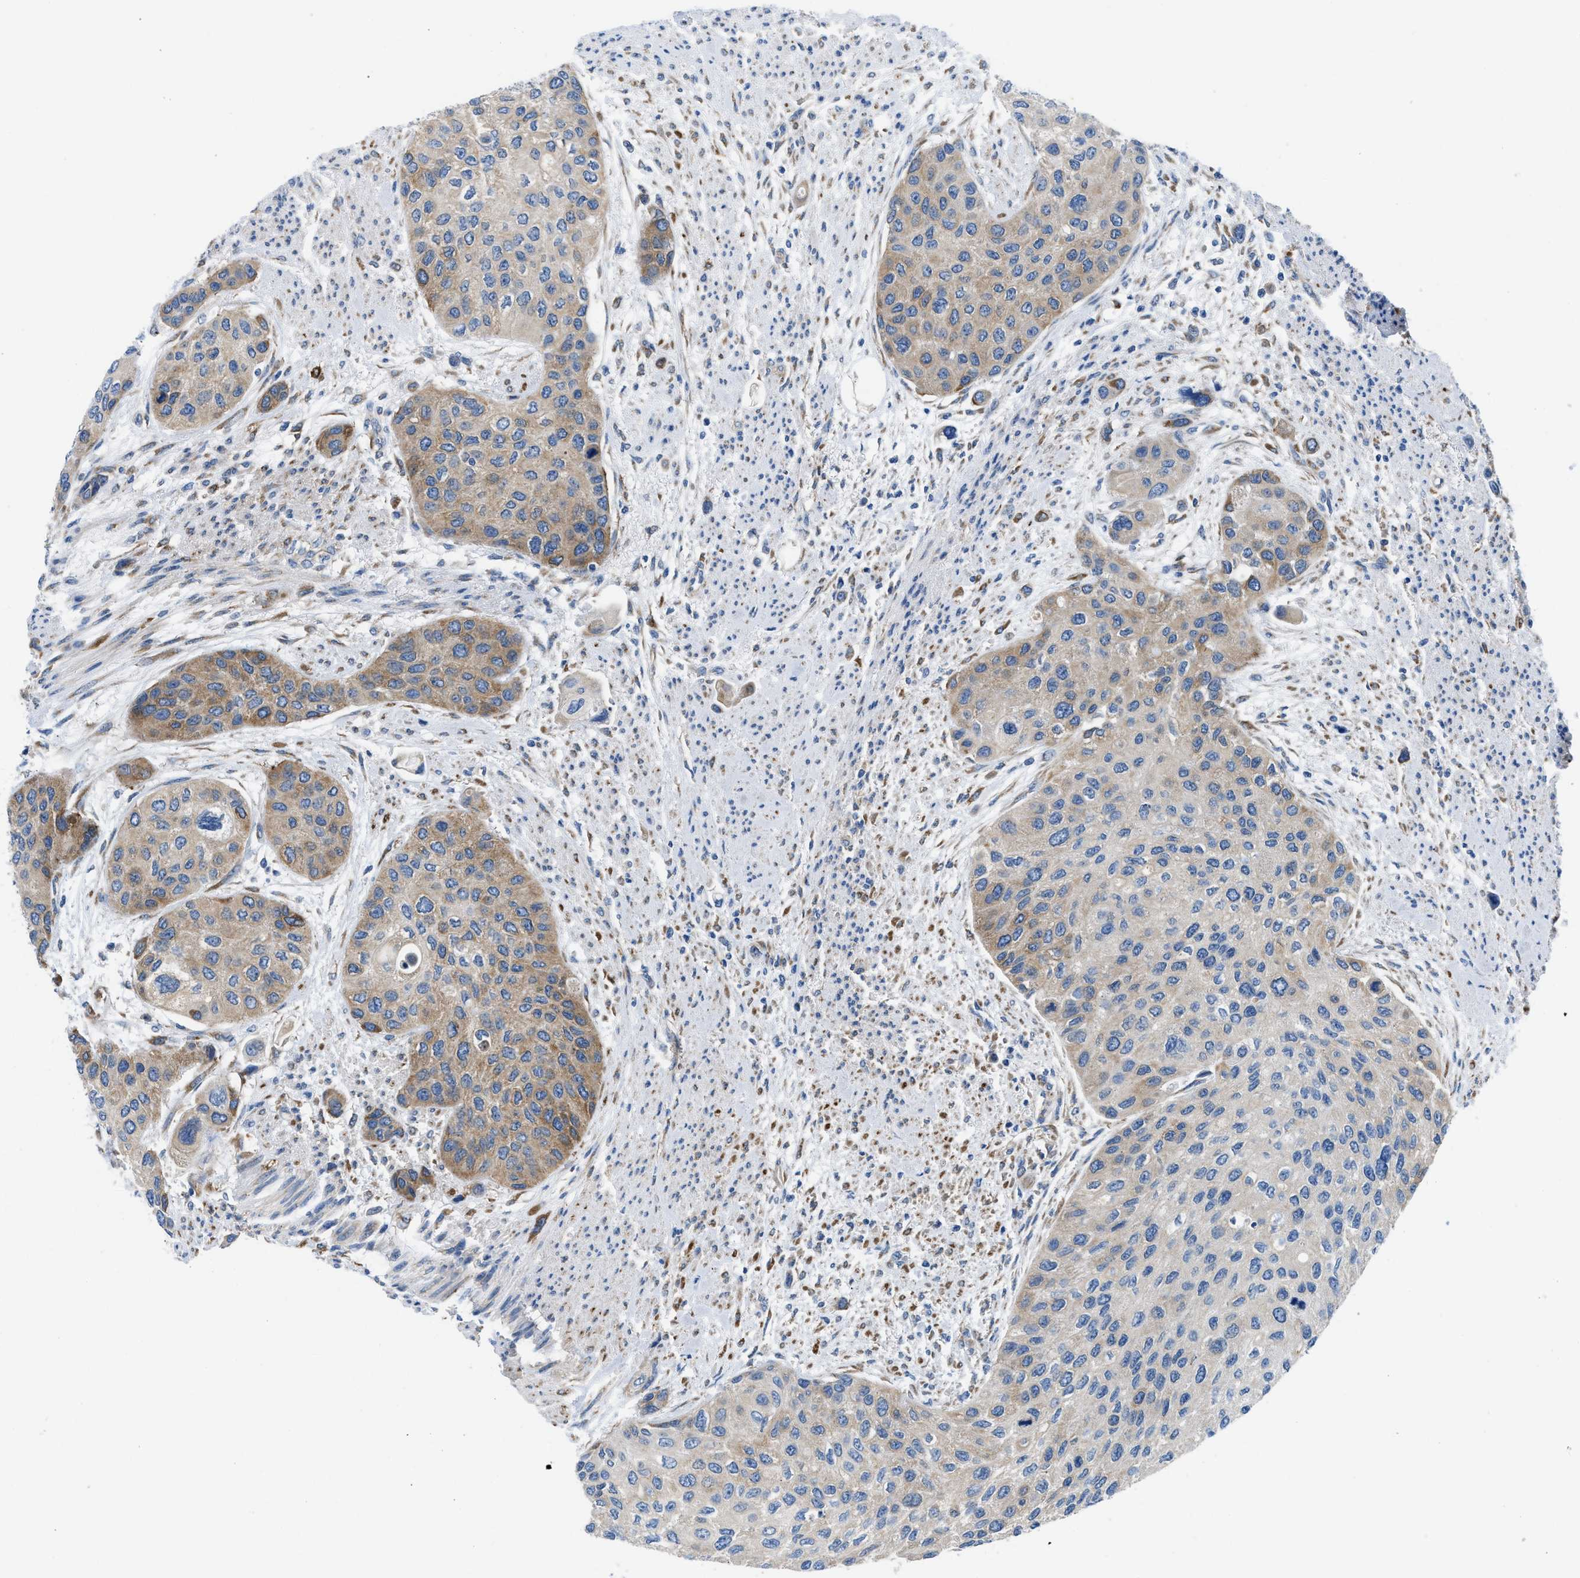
{"staining": {"intensity": "moderate", "quantity": "25%-75%", "location": "cytoplasmic/membranous"}, "tissue": "urothelial cancer", "cell_type": "Tumor cells", "image_type": "cancer", "snomed": [{"axis": "morphology", "description": "Urothelial carcinoma, High grade"}, {"axis": "topography", "description": "Urinary bladder"}], "caption": "Brown immunohistochemical staining in urothelial cancer shows moderate cytoplasmic/membranous staining in about 25%-75% of tumor cells. The staining is performed using DAB (3,3'-diaminobenzidine) brown chromogen to label protein expression. The nuclei are counter-stained blue using hematoxylin.", "gene": "BNC2", "patient": {"sex": "female", "age": 56}}